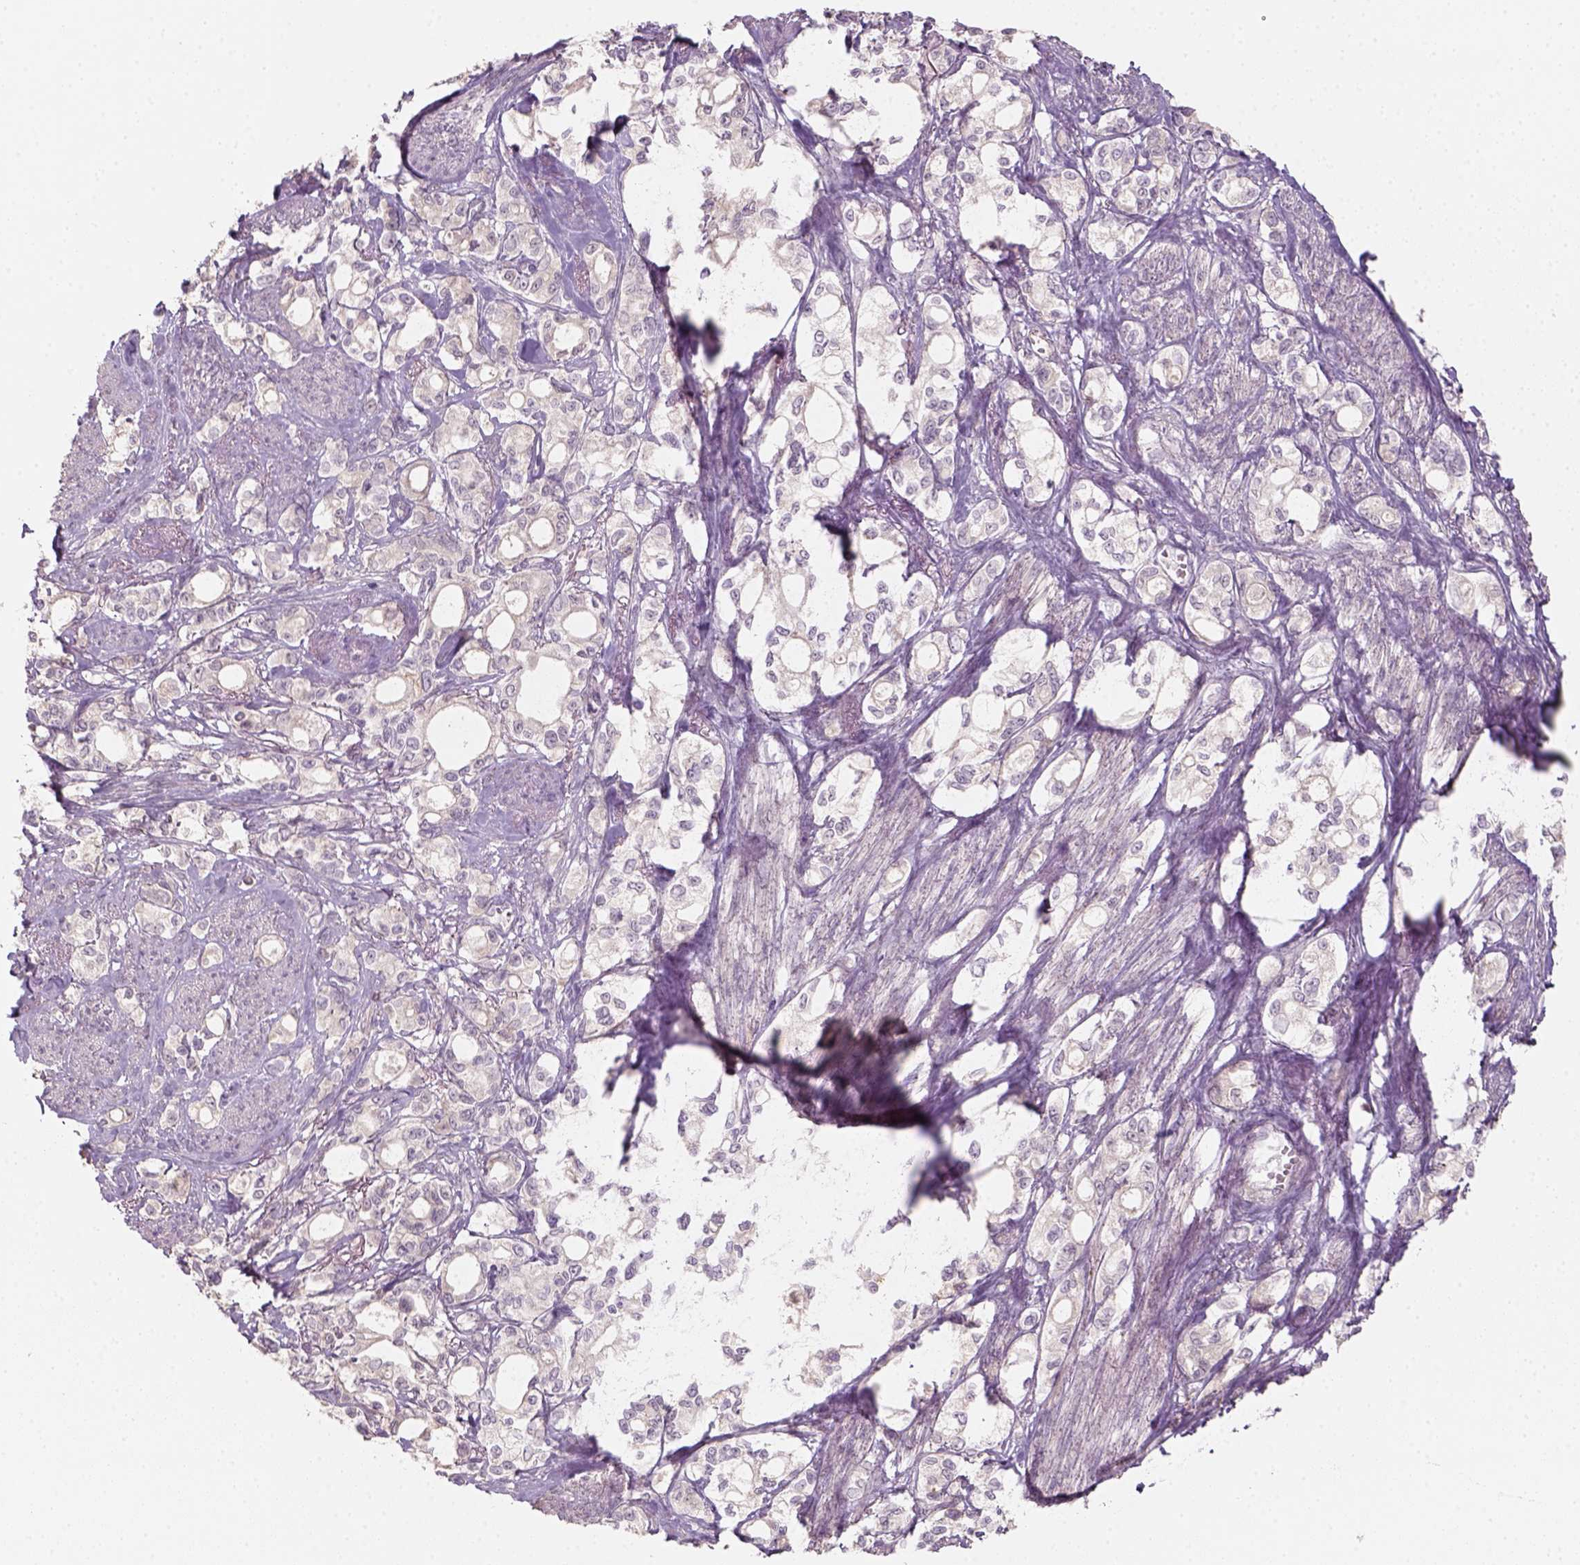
{"staining": {"intensity": "negative", "quantity": "none", "location": "none"}, "tissue": "stomach cancer", "cell_type": "Tumor cells", "image_type": "cancer", "snomed": [{"axis": "morphology", "description": "Adenocarcinoma, NOS"}, {"axis": "topography", "description": "Stomach"}], "caption": "Immunohistochemistry image of neoplastic tissue: human stomach adenocarcinoma stained with DAB (3,3'-diaminobenzidine) shows no significant protein expression in tumor cells. (DAB (3,3'-diaminobenzidine) immunohistochemistry, high magnification).", "gene": "AQP9", "patient": {"sex": "male", "age": 63}}